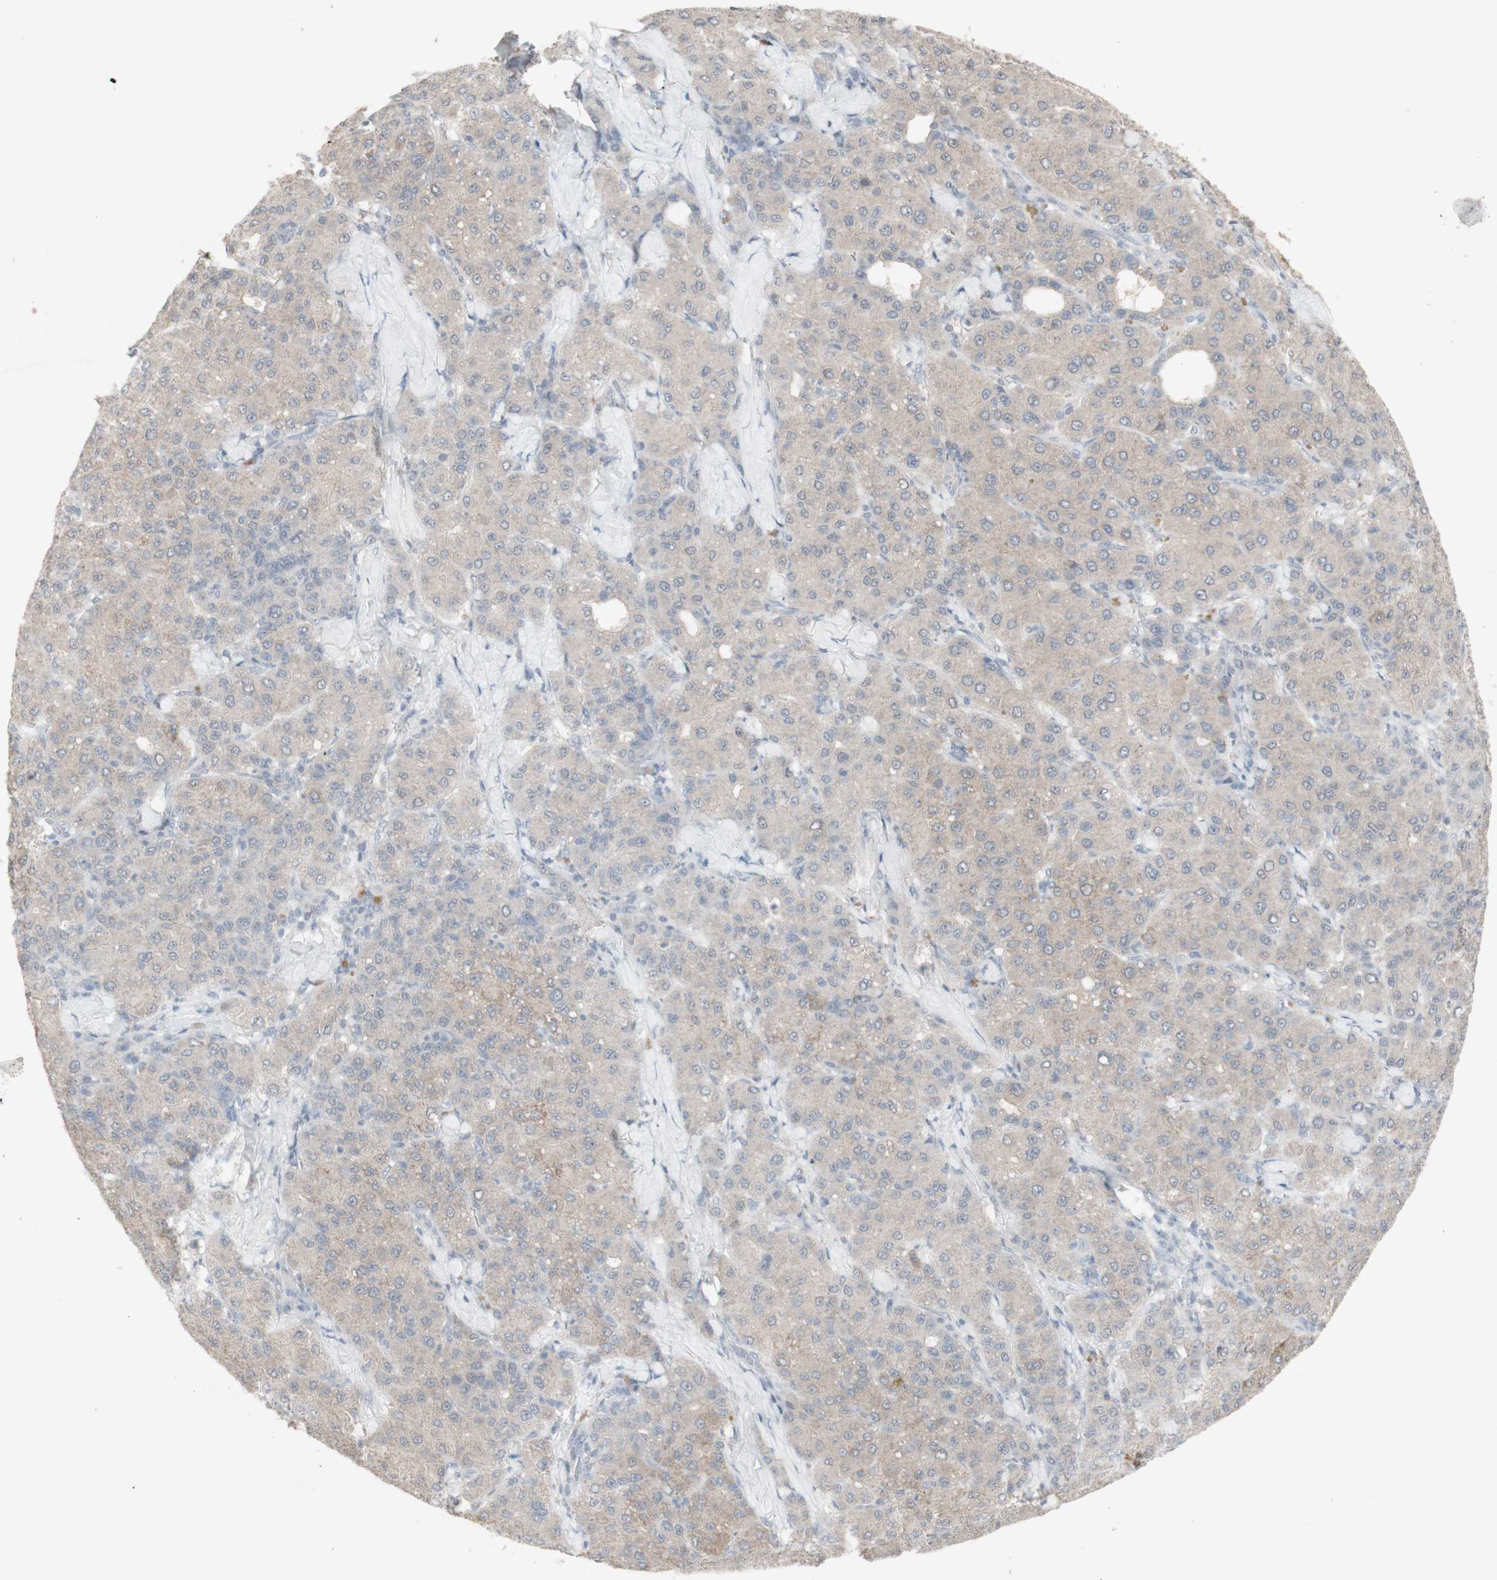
{"staining": {"intensity": "moderate", "quantity": "25%-75%", "location": "cytoplasmic/membranous"}, "tissue": "liver cancer", "cell_type": "Tumor cells", "image_type": "cancer", "snomed": [{"axis": "morphology", "description": "Carcinoma, Hepatocellular, NOS"}, {"axis": "topography", "description": "Liver"}], "caption": "Liver cancer stained with IHC reveals moderate cytoplasmic/membranous staining in about 25%-75% of tumor cells.", "gene": "C1orf116", "patient": {"sex": "male", "age": 65}}